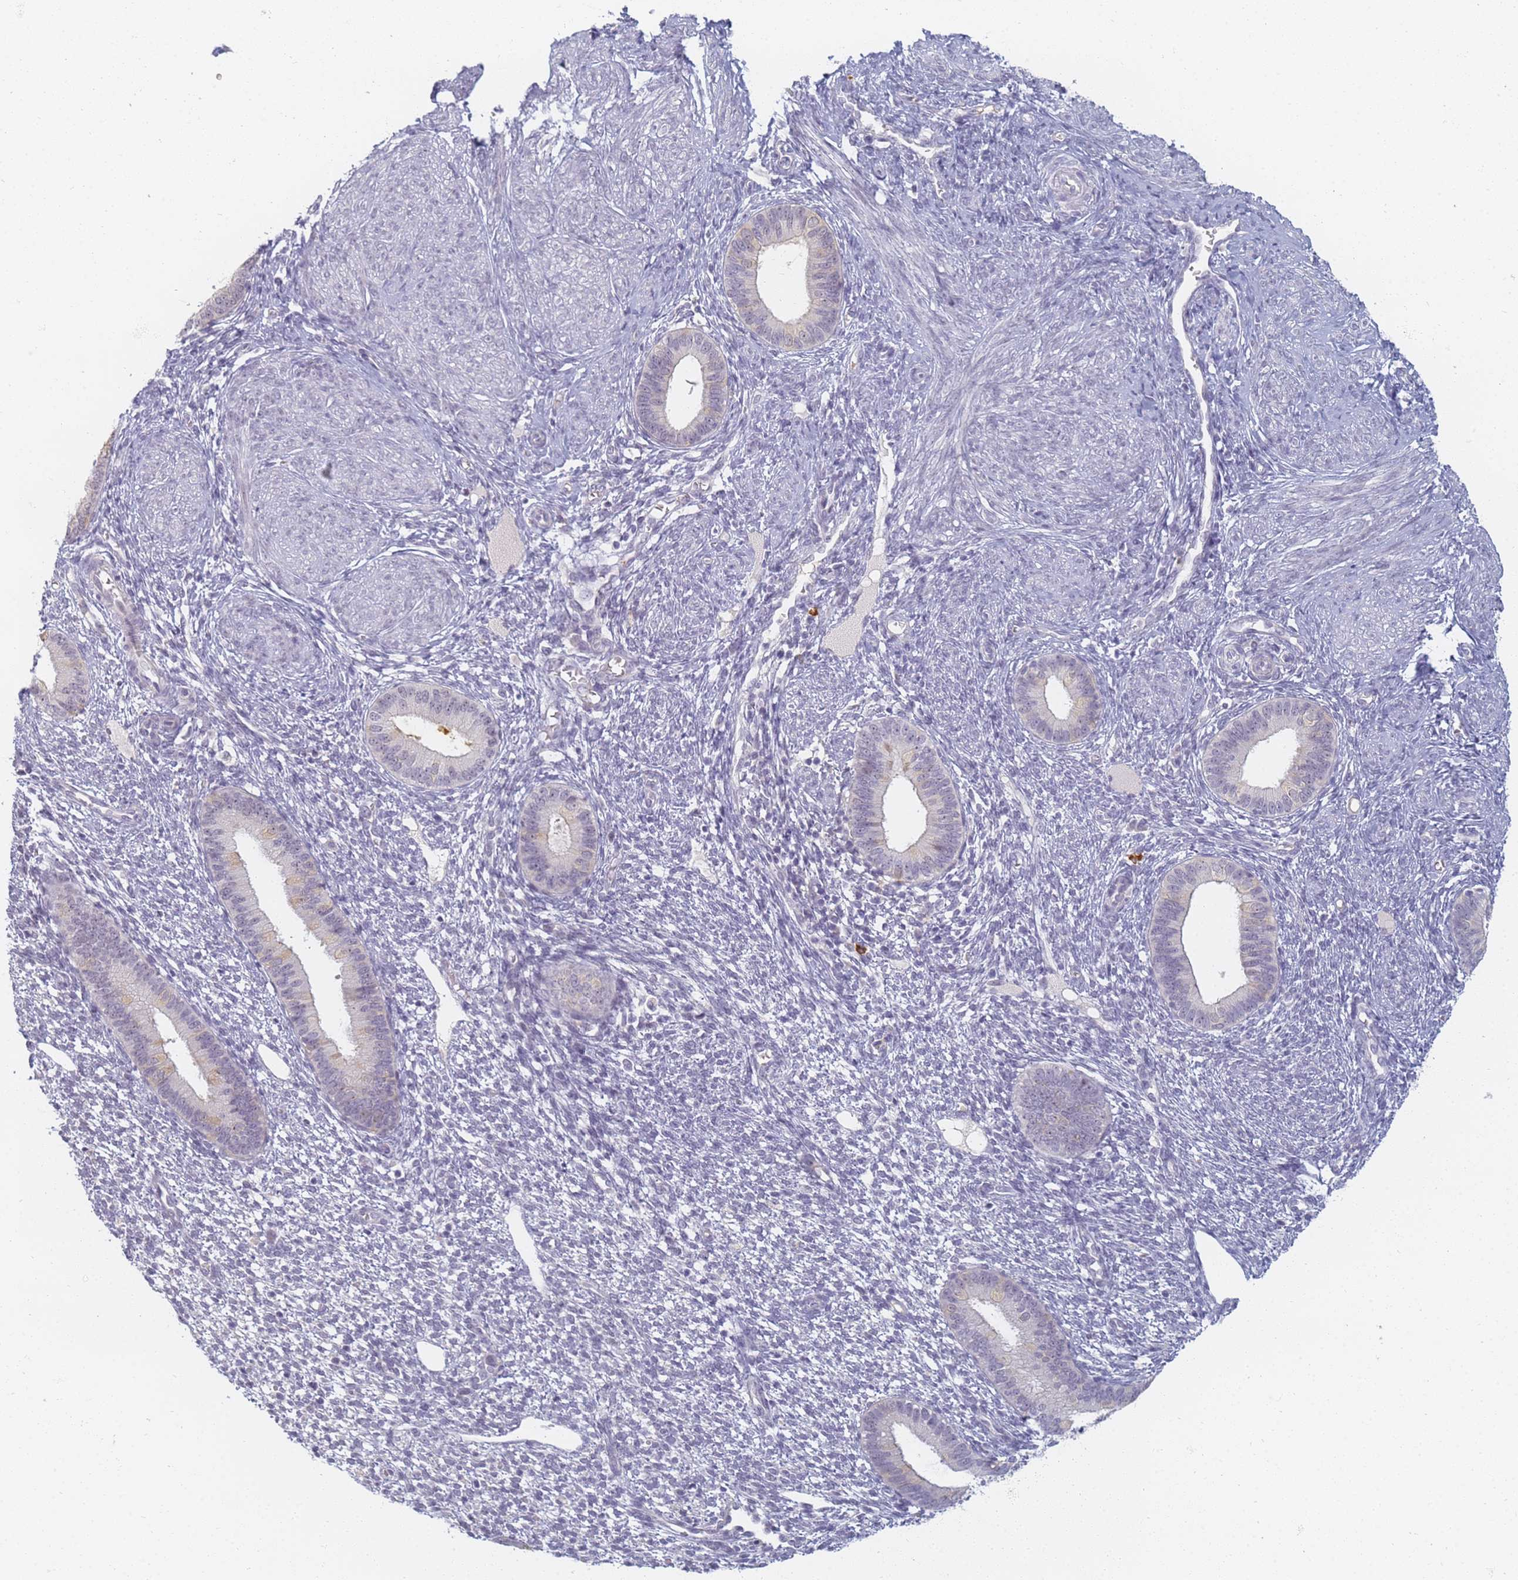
{"staining": {"intensity": "negative", "quantity": "none", "location": "none"}, "tissue": "endometrium", "cell_type": "Cells in endometrial stroma", "image_type": "normal", "snomed": [{"axis": "morphology", "description": "Normal tissue, NOS"}, {"axis": "topography", "description": "Endometrium"}], "caption": "DAB (3,3'-diaminobenzidine) immunohistochemical staining of normal human endometrium demonstrates no significant expression in cells in endometrial stroma. (DAB immunohistochemistry (IHC) with hematoxylin counter stain).", "gene": "SLC38A9", "patient": {"sex": "female", "age": 46}}